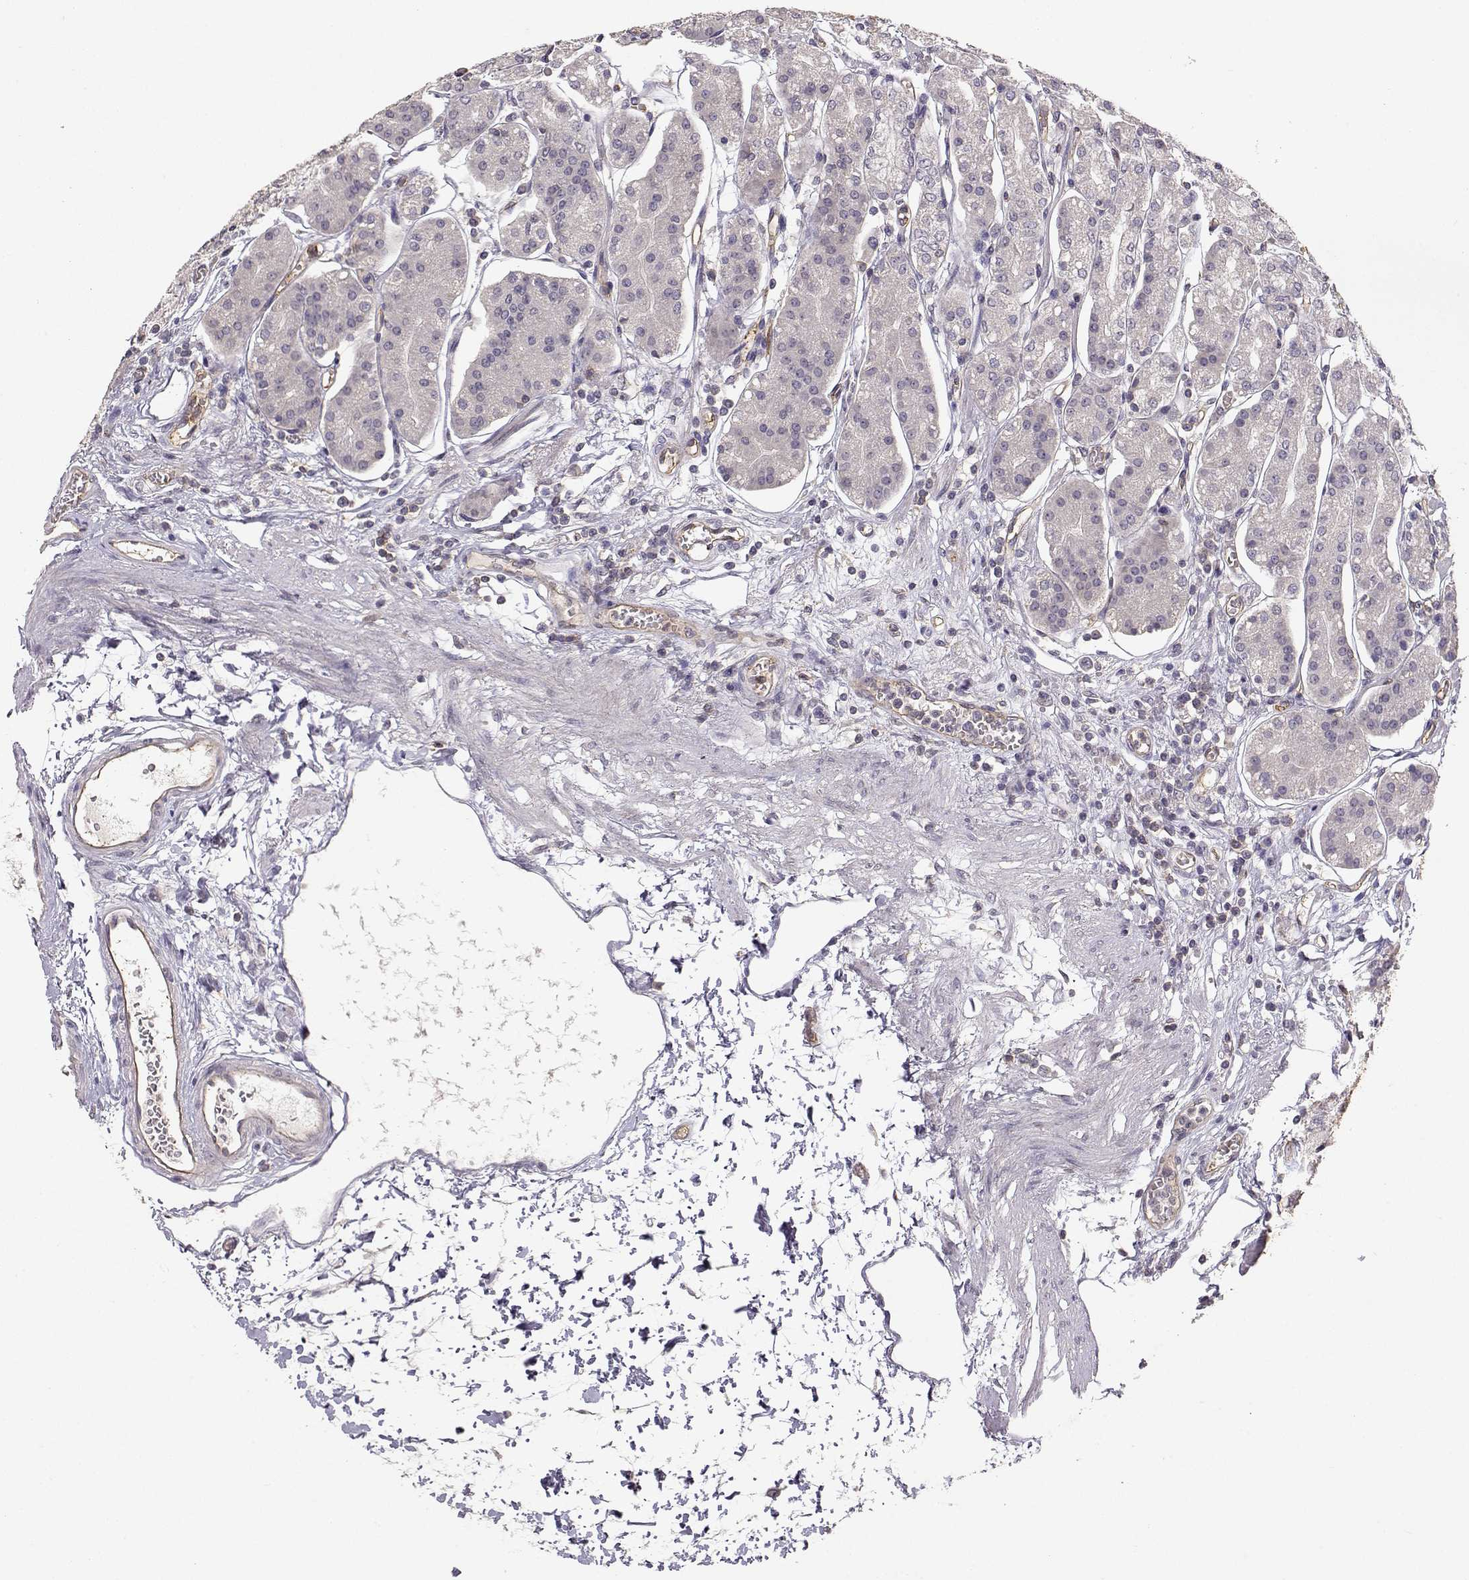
{"staining": {"intensity": "negative", "quantity": "none", "location": "none"}, "tissue": "stomach", "cell_type": "Glandular cells", "image_type": "normal", "snomed": [{"axis": "morphology", "description": "Normal tissue, NOS"}, {"axis": "topography", "description": "Skeletal muscle"}, {"axis": "topography", "description": "Stomach"}], "caption": "Protein analysis of unremarkable stomach reveals no significant staining in glandular cells. The staining was performed using DAB to visualize the protein expression in brown, while the nuclei were stained in blue with hematoxylin (Magnification: 20x).", "gene": "IFITM1", "patient": {"sex": "female", "age": 57}}